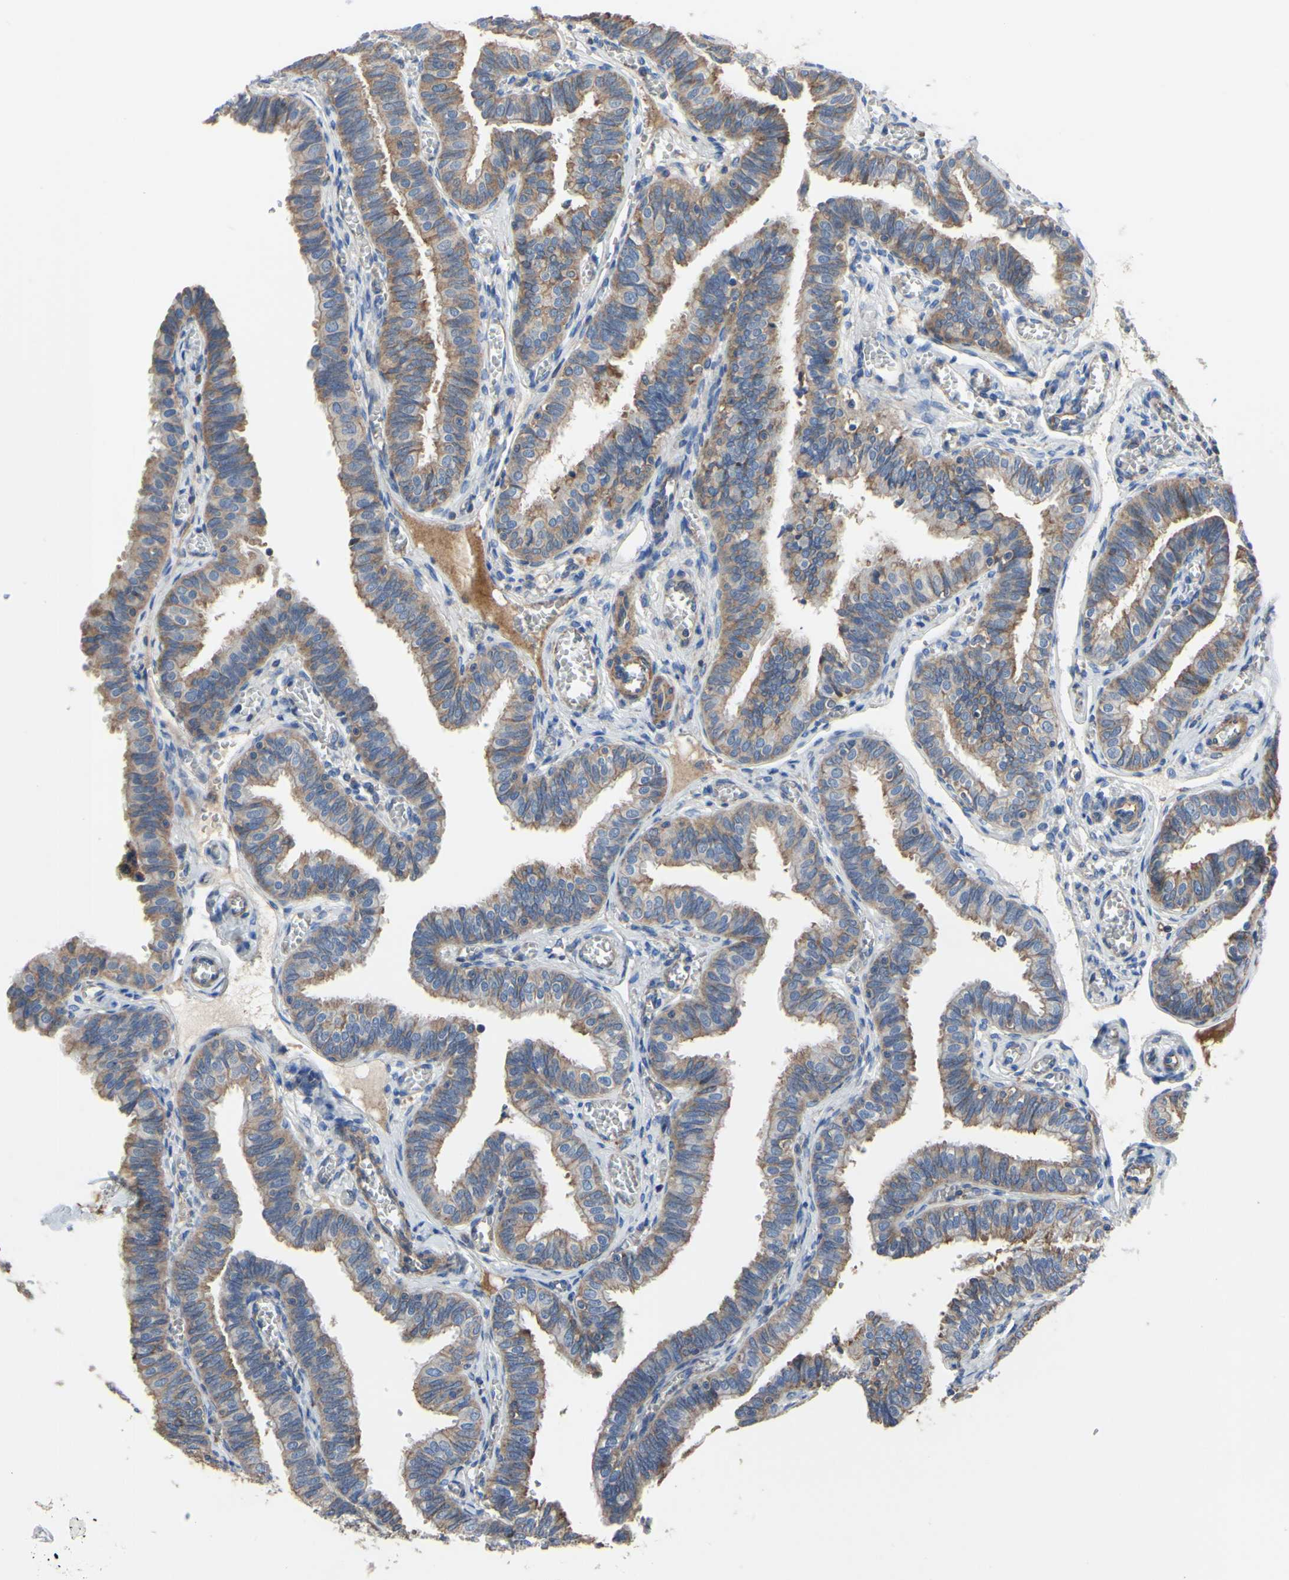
{"staining": {"intensity": "moderate", "quantity": ">75%", "location": "cytoplasmic/membranous"}, "tissue": "fallopian tube", "cell_type": "Glandular cells", "image_type": "normal", "snomed": [{"axis": "morphology", "description": "Normal tissue, NOS"}, {"axis": "topography", "description": "Fallopian tube"}], "caption": "This micrograph reveals IHC staining of benign human fallopian tube, with medium moderate cytoplasmic/membranous staining in approximately >75% of glandular cells.", "gene": "BECN1", "patient": {"sex": "female", "age": 46}}